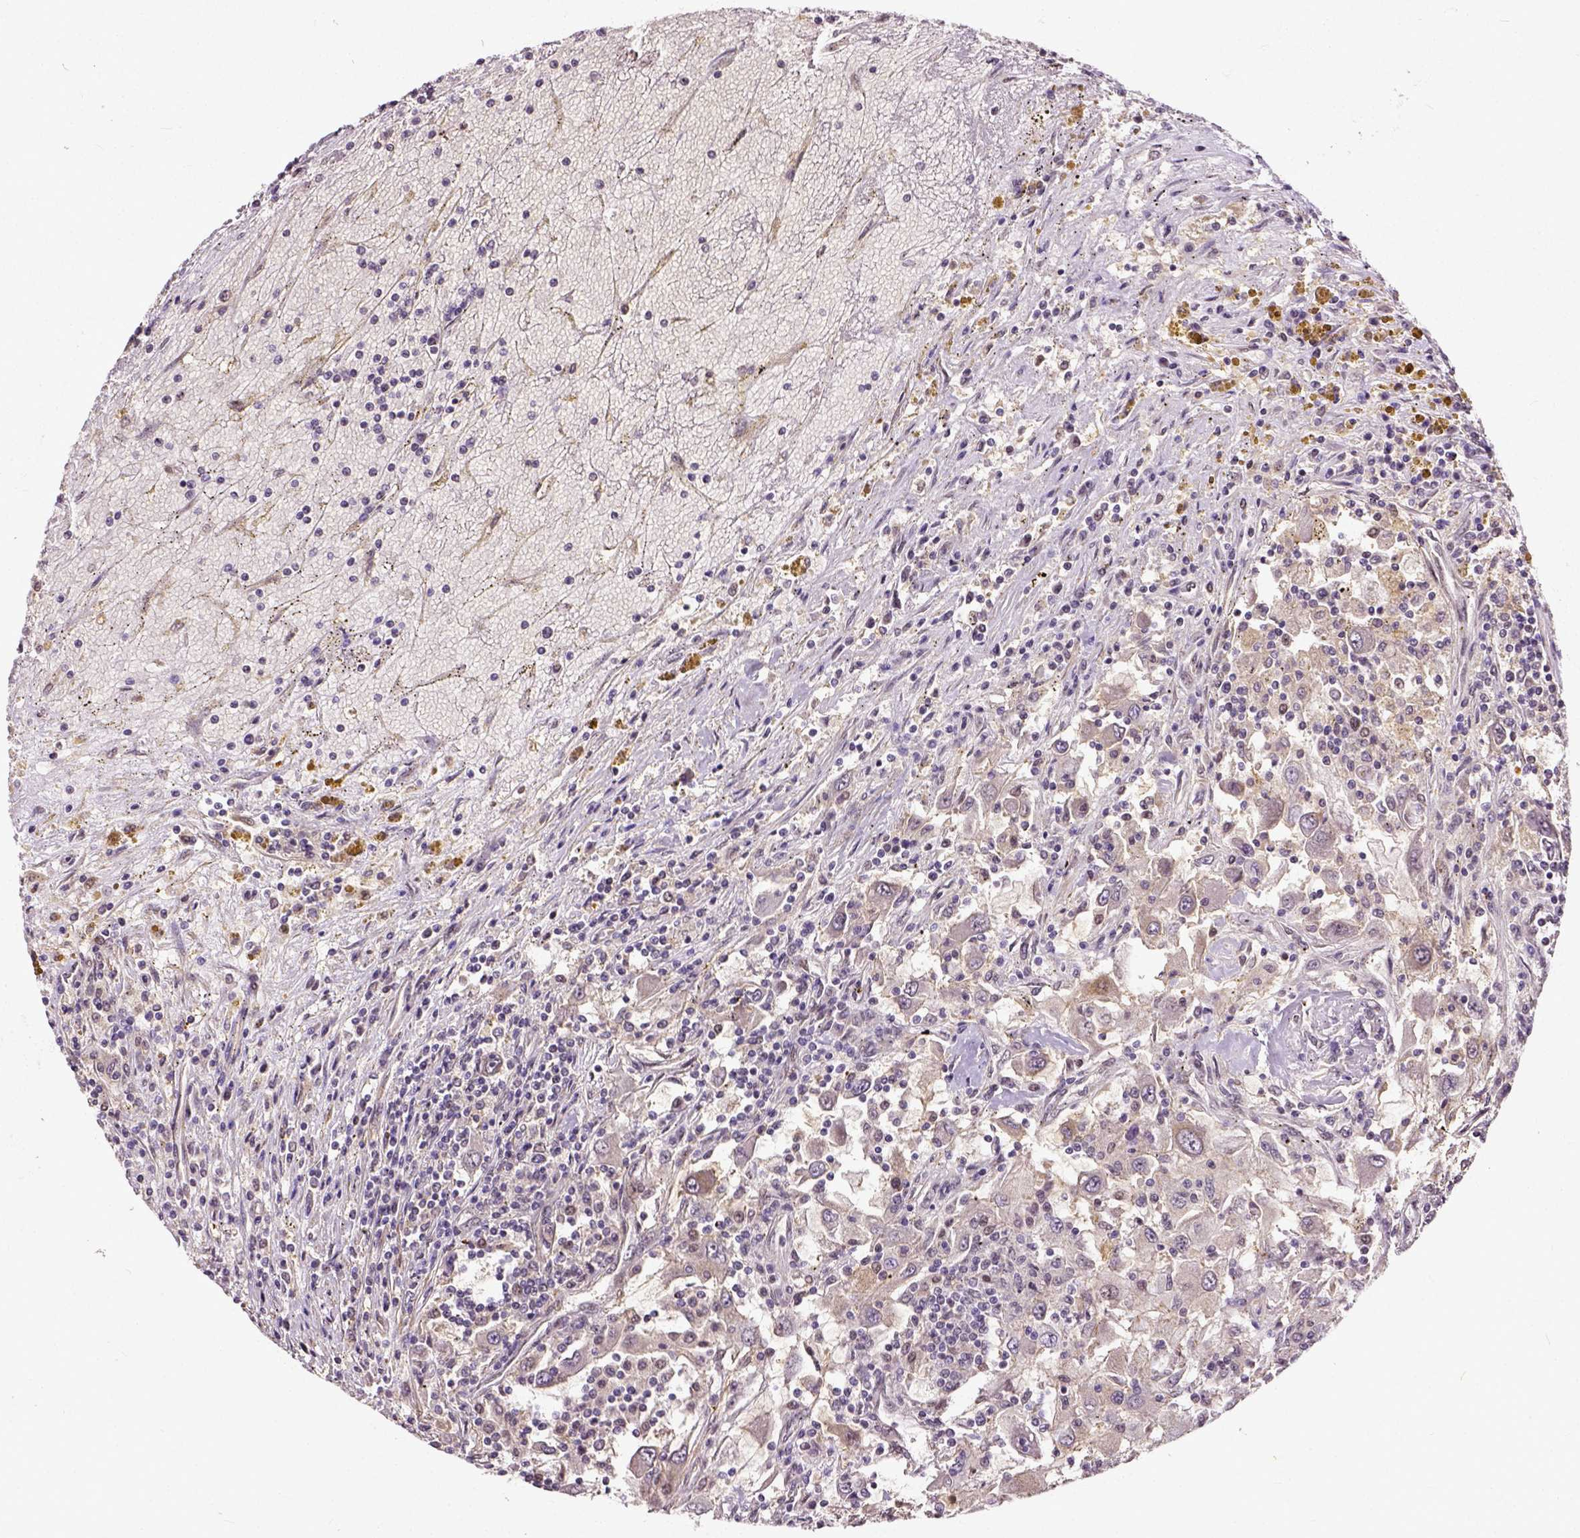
{"staining": {"intensity": "weak", "quantity": "25%-75%", "location": "cytoplasmic/membranous"}, "tissue": "renal cancer", "cell_type": "Tumor cells", "image_type": "cancer", "snomed": [{"axis": "morphology", "description": "Adenocarcinoma, NOS"}, {"axis": "topography", "description": "Kidney"}], "caption": "Tumor cells reveal weak cytoplasmic/membranous positivity in approximately 25%-75% of cells in renal cancer (adenocarcinoma).", "gene": "DICER1", "patient": {"sex": "female", "age": 67}}